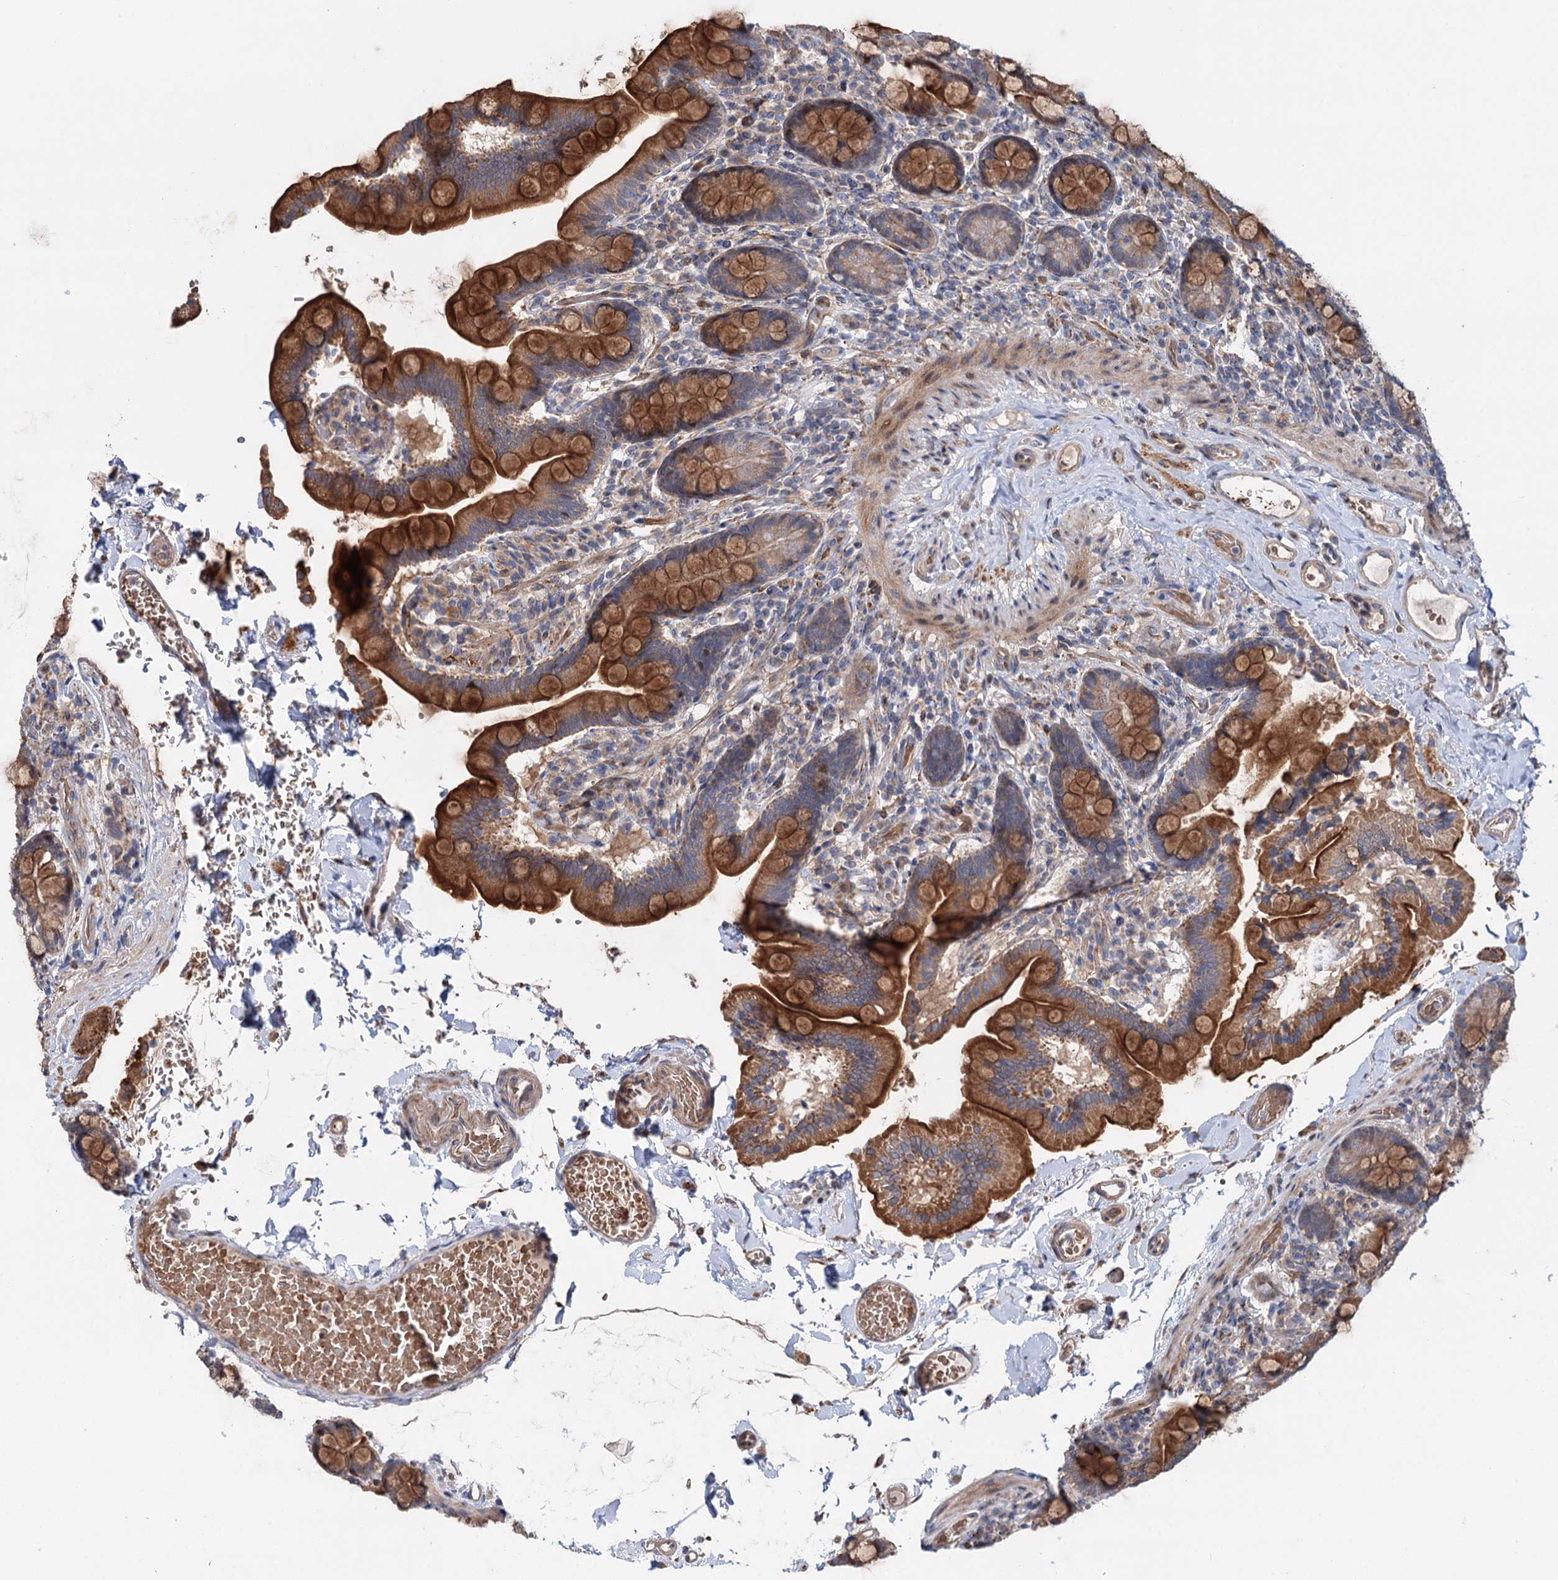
{"staining": {"intensity": "strong", "quantity": ">75%", "location": "cytoplasmic/membranous"}, "tissue": "small intestine", "cell_type": "Glandular cells", "image_type": "normal", "snomed": [{"axis": "morphology", "description": "Normal tissue, NOS"}, {"axis": "topography", "description": "Small intestine"}], "caption": "Protein analysis of normal small intestine reveals strong cytoplasmic/membranous positivity in about >75% of glandular cells.", "gene": "PTDSS2", "patient": {"sex": "female", "age": 64}}